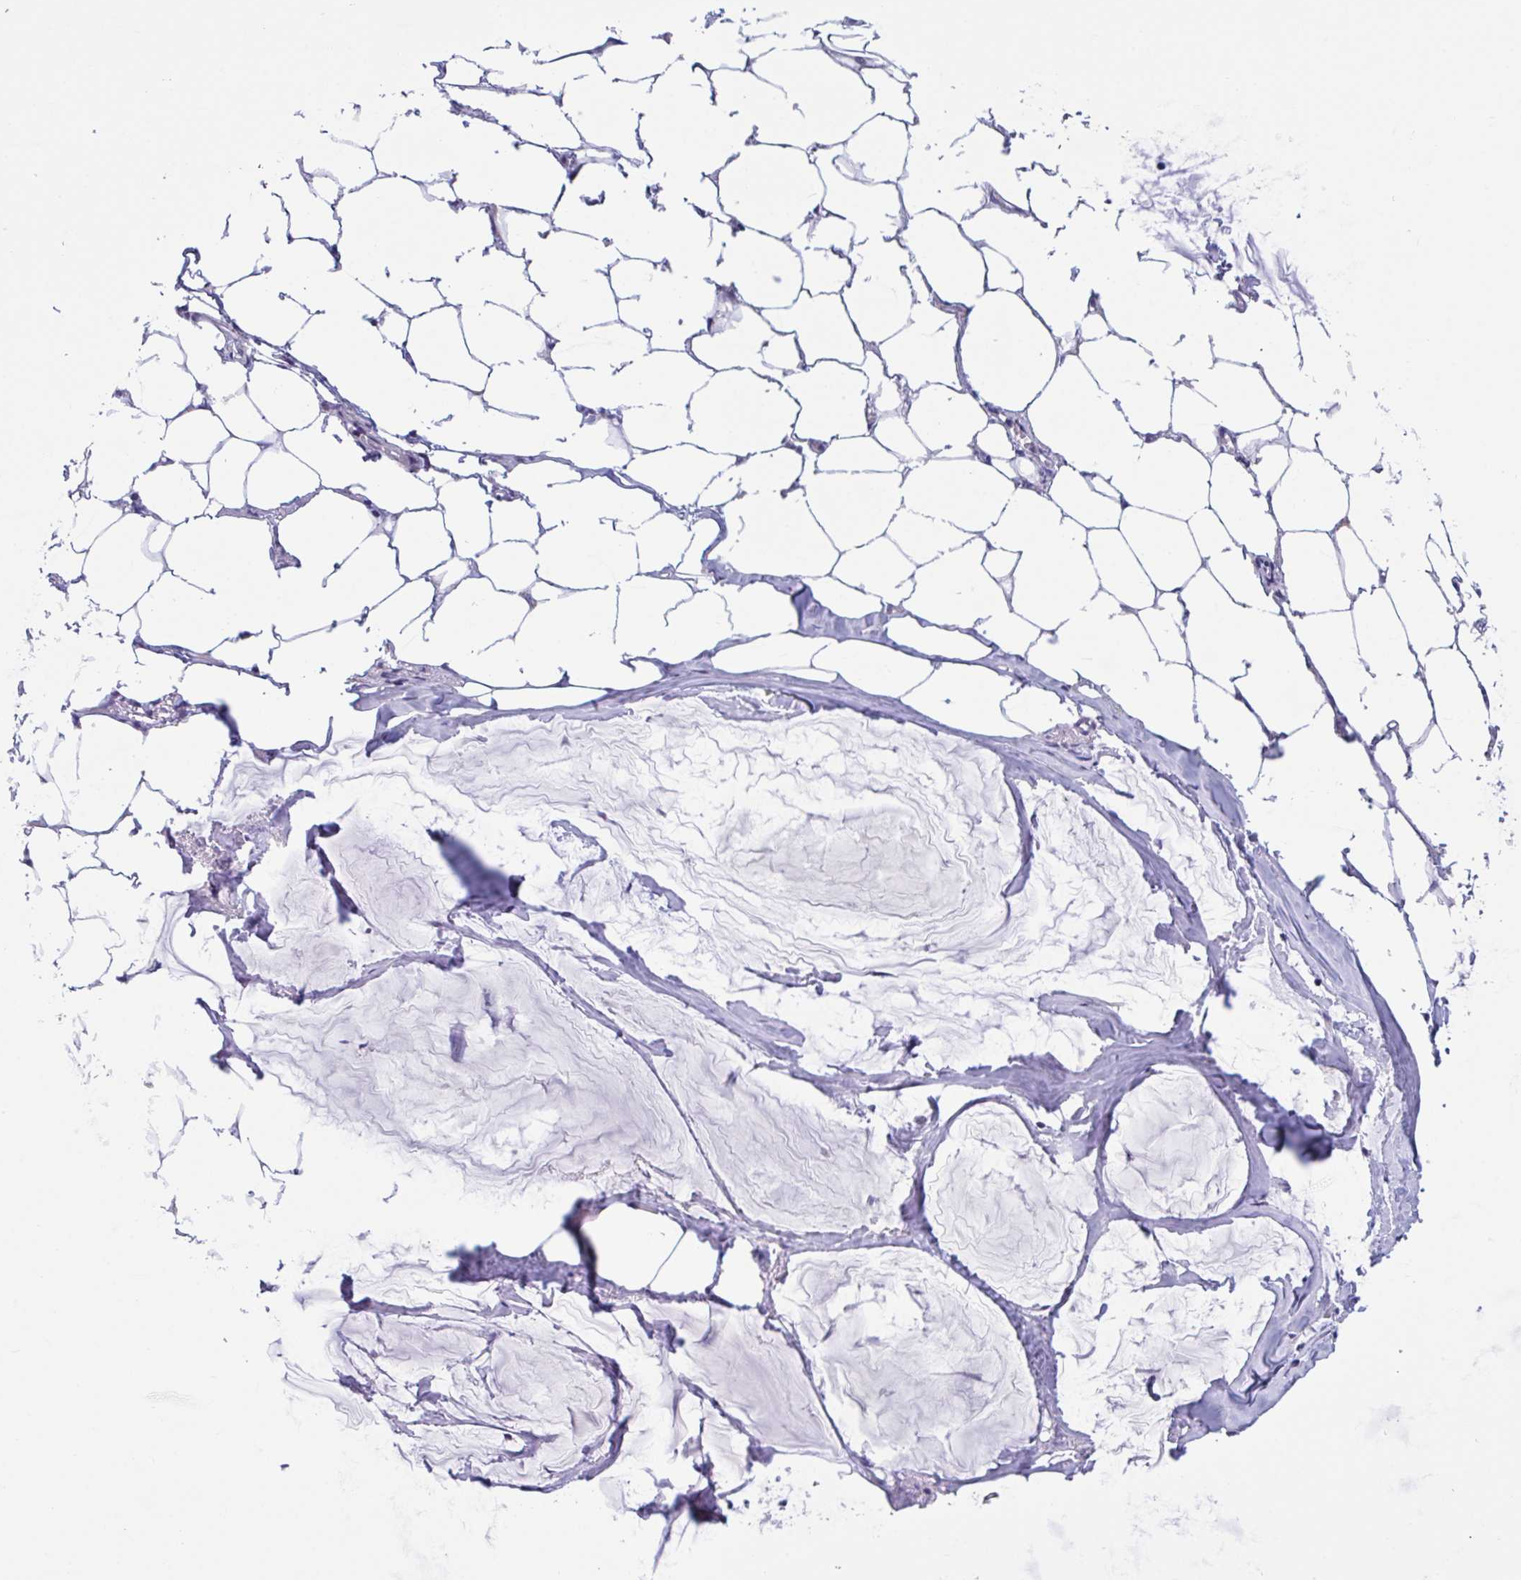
{"staining": {"intensity": "negative", "quantity": "none", "location": "none"}, "tissue": "ovarian cancer", "cell_type": "Tumor cells", "image_type": "cancer", "snomed": [{"axis": "morphology", "description": "Cystadenocarcinoma, mucinous, NOS"}, {"axis": "topography", "description": "Ovary"}], "caption": "This is a micrograph of immunohistochemistry (IHC) staining of ovarian cancer, which shows no positivity in tumor cells.", "gene": "SNX11", "patient": {"sex": "female", "age": 73}}